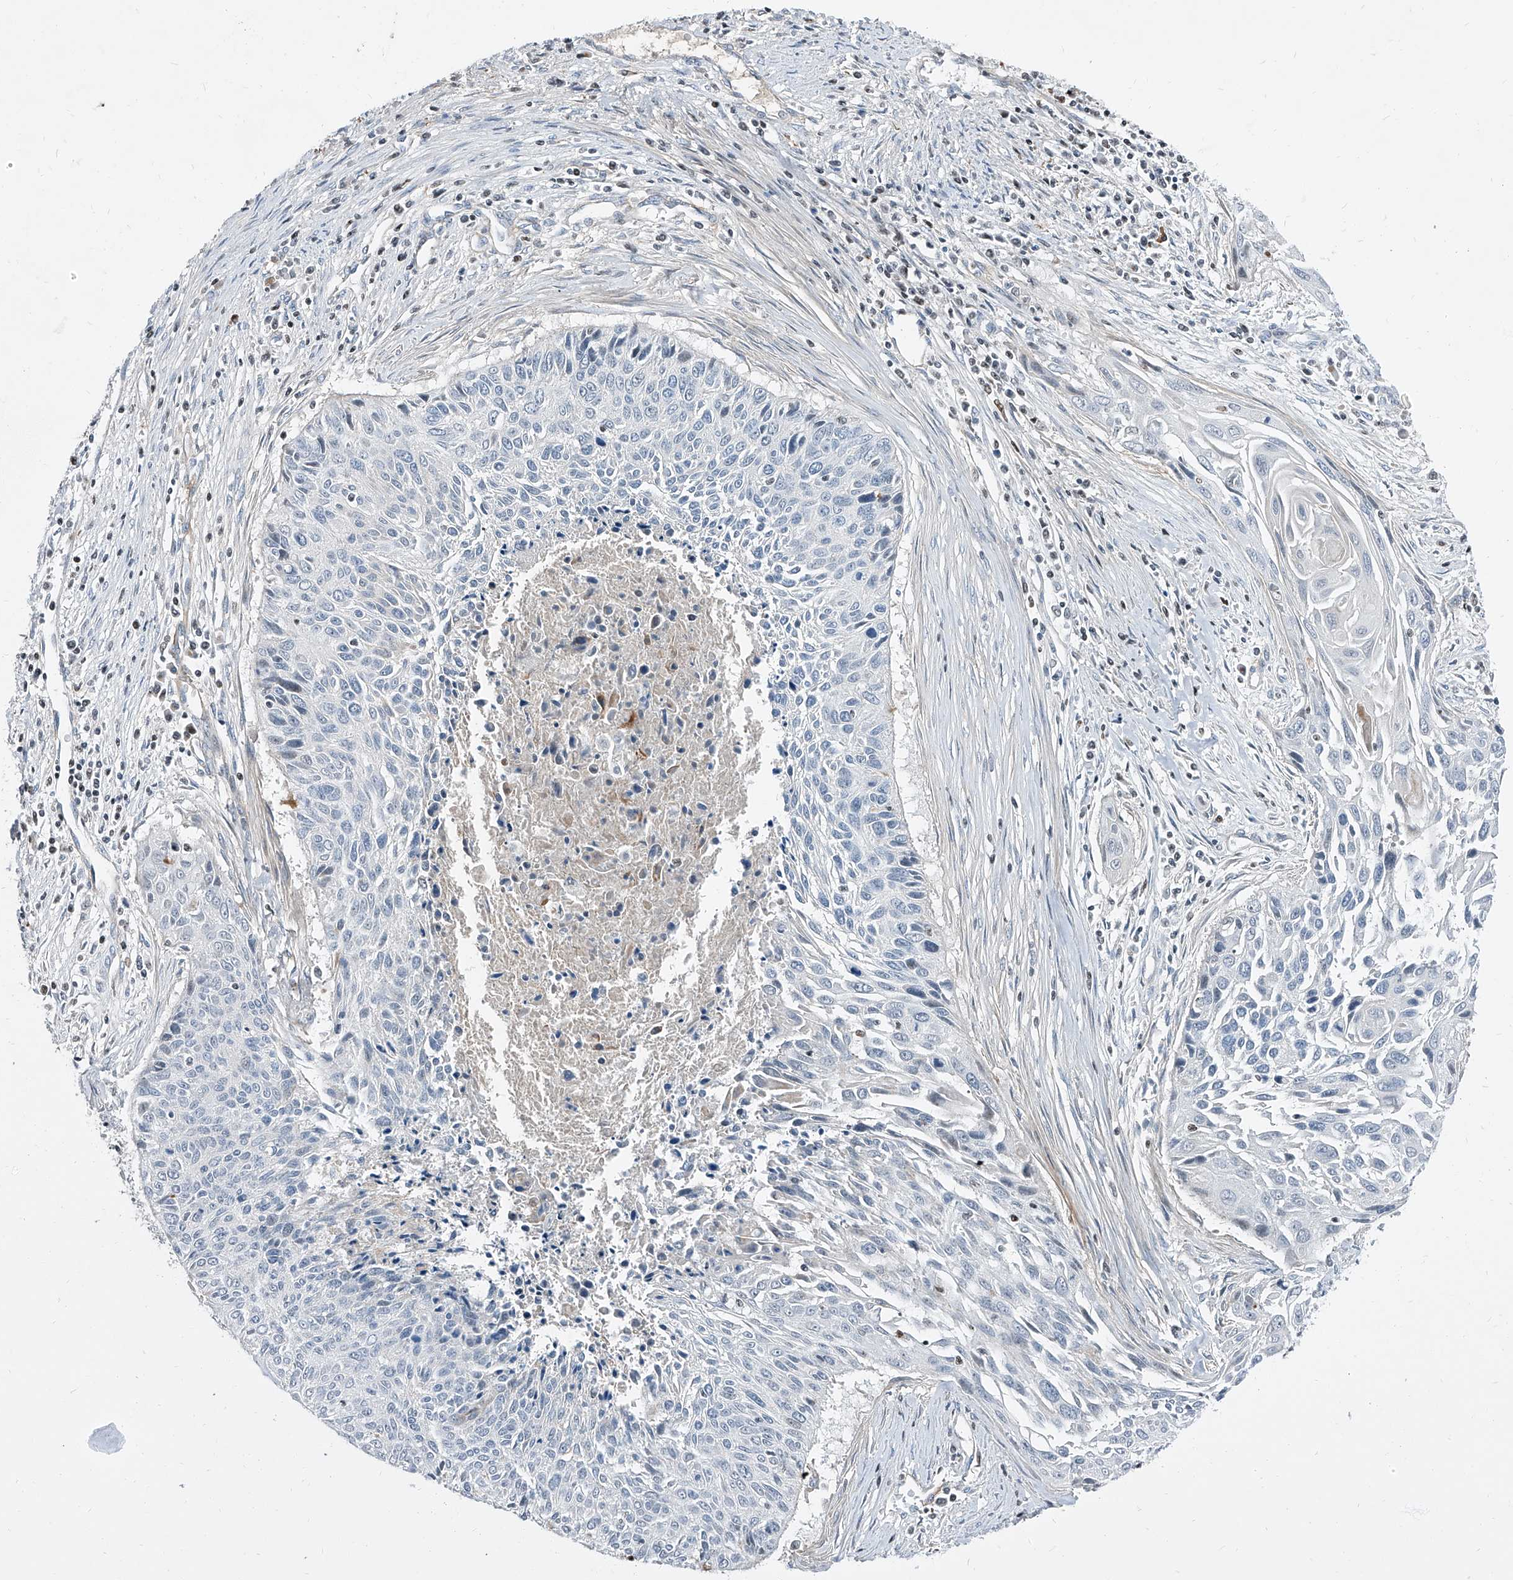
{"staining": {"intensity": "negative", "quantity": "none", "location": "none"}, "tissue": "cervical cancer", "cell_type": "Tumor cells", "image_type": "cancer", "snomed": [{"axis": "morphology", "description": "Squamous cell carcinoma, NOS"}, {"axis": "topography", "description": "Cervix"}], "caption": "An immunohistochemistry (IHC) micrograph of cervical cancer (squamous cell carcinoma) is shown. There is no staining in tumor cells of cervical cancer (squamous cell carcinoma).", "gene": "HOXA3", "patient": {"sex": "female", "age": 55}}